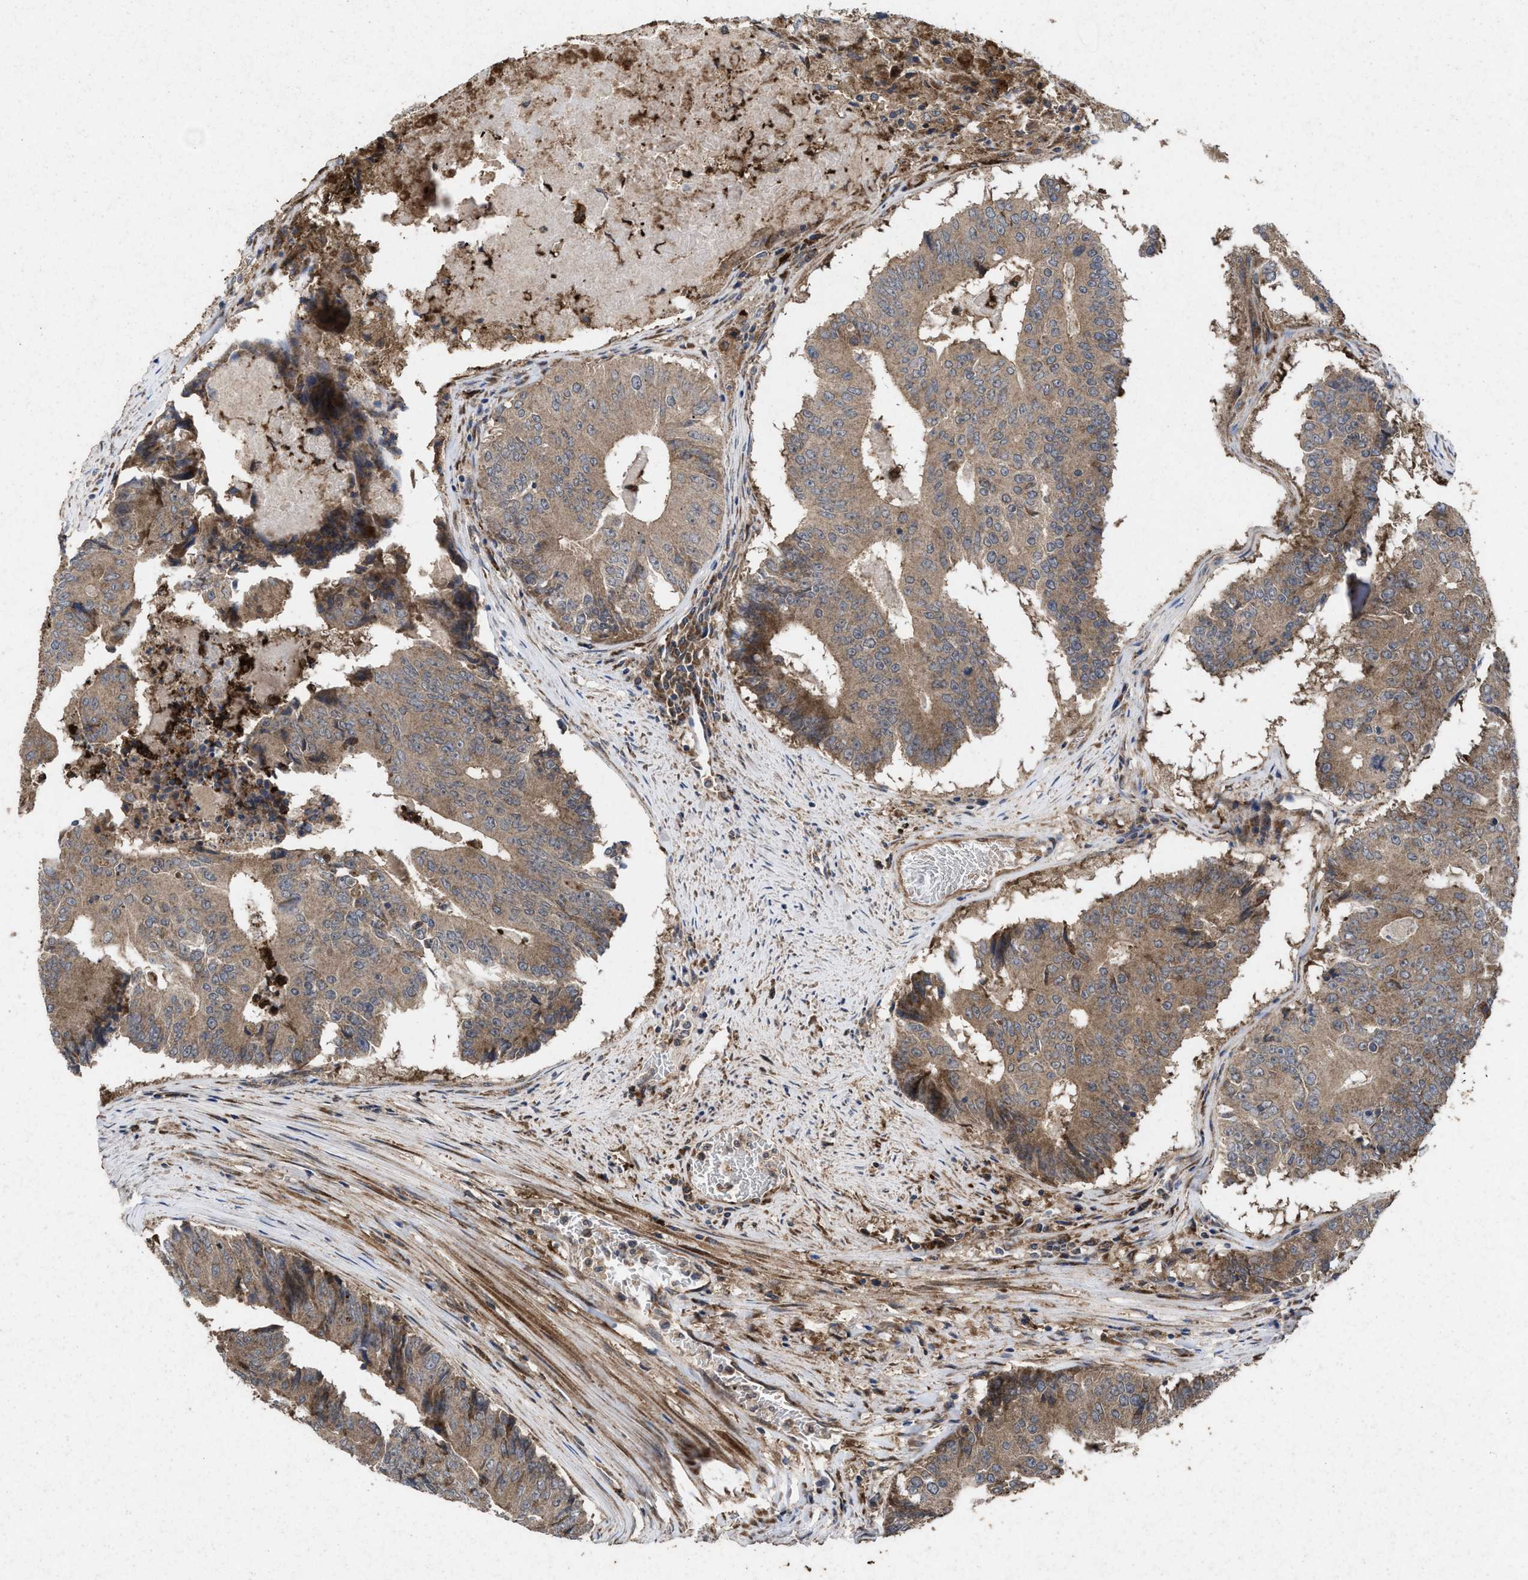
{"staining": {"intensity": "moderate", "quantity": ">75%", "location": "cytoplasmic/membranous"}, "tissue": "colorectal cancer", "cell_type": "Tumor cells", "image_type": "cancer", "snomed": [{"axis": "morphology", "description": "Adenocarcinoma, NOS"}, {"axis": "topography", "description": "Colon"}], "caption": "A brown stain highlights moderate cytoplasmic/membranous expression of a protein in human colorectal cancer (adenocarcinoma) tumor cells.", "gene": "MSI2", "patient": {"sex": "male", "age": 87}}